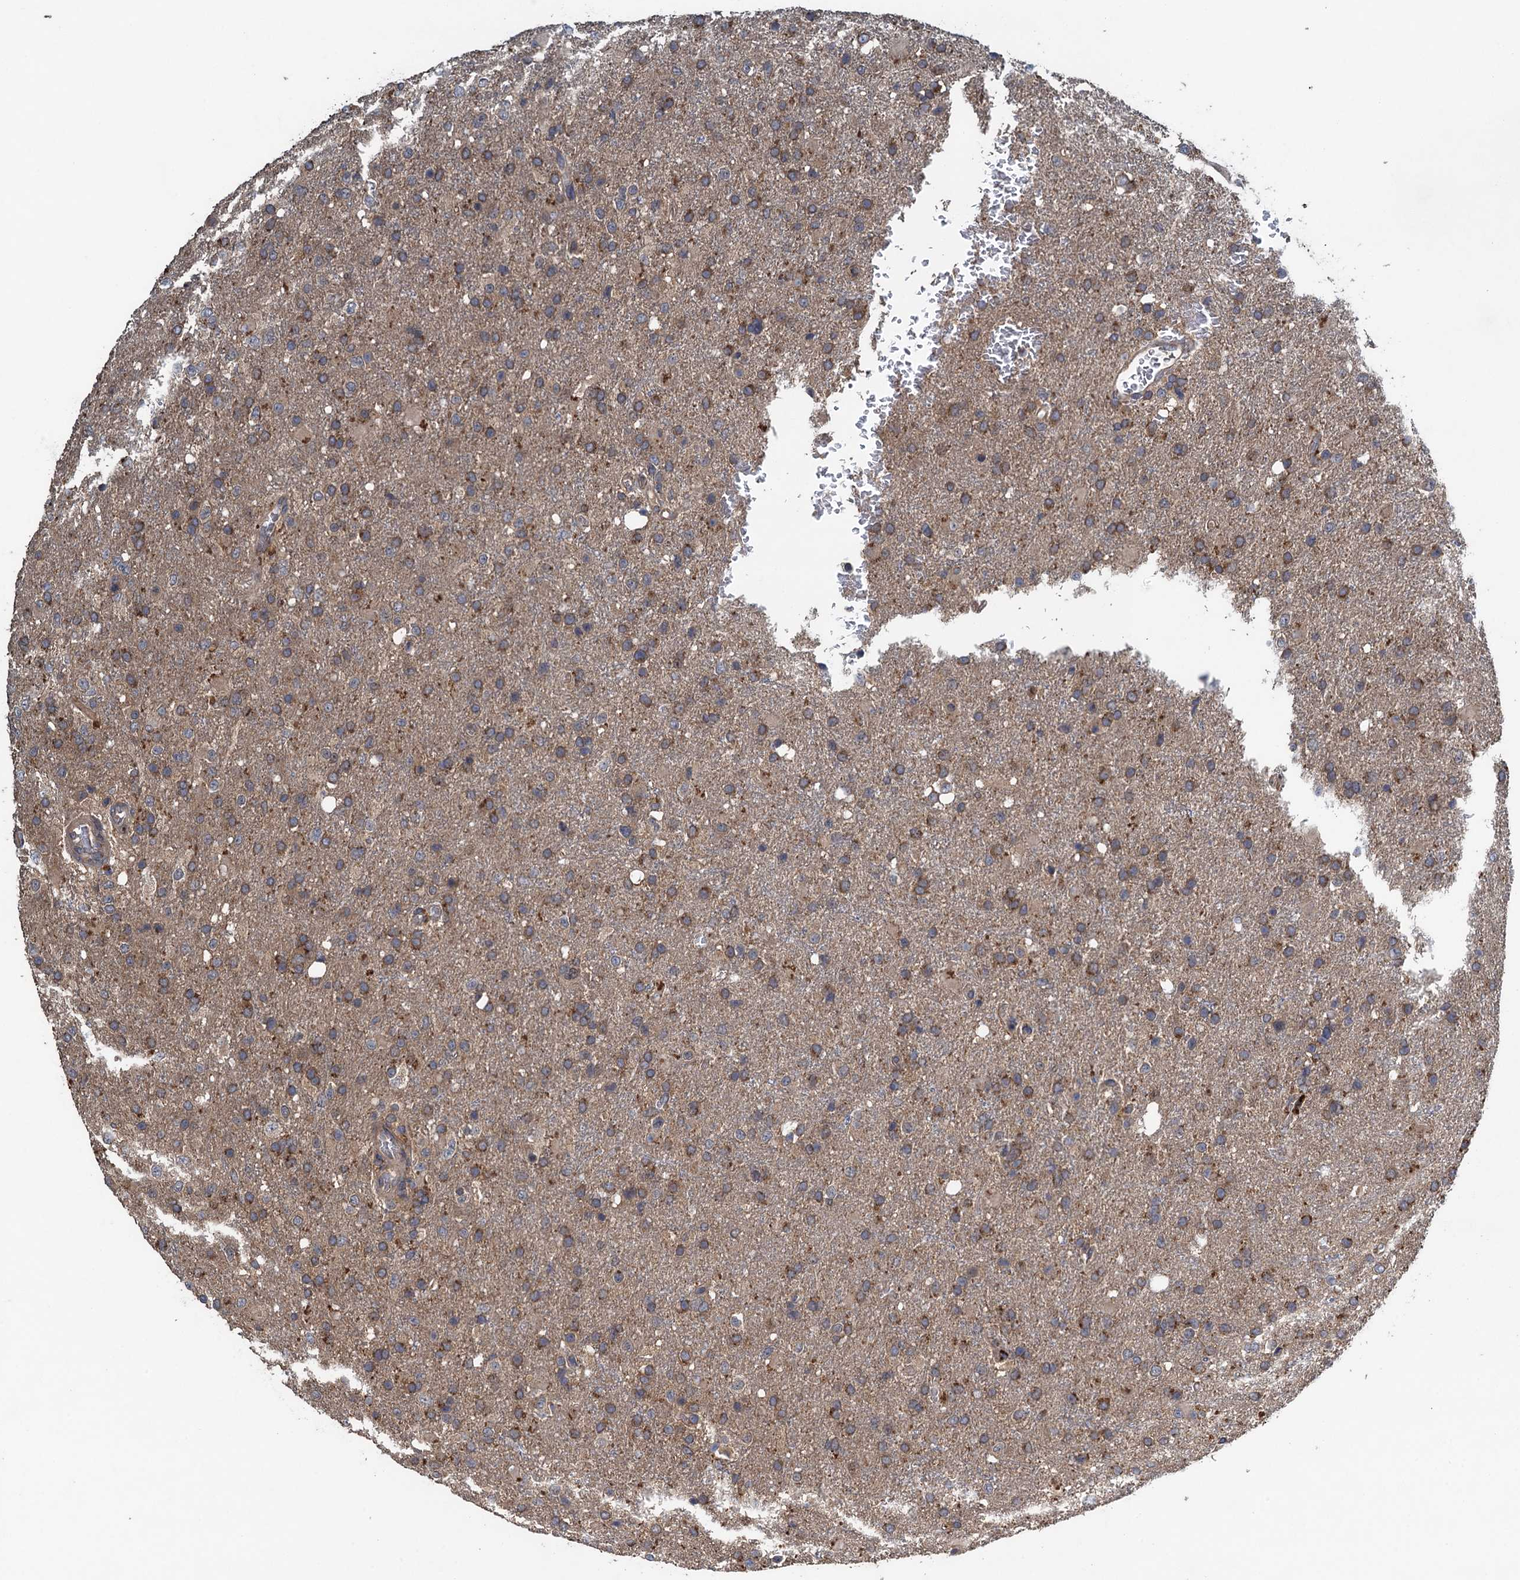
{"staining": {"intensity": "moderate", "quantity": ">75%", "location": "cytoplasmic/membranous"}, "tissue": "glioma", "cell_type": "Tumor cells", "image_type": "cancer", "snomed": [{"axis": "morphology", "description": "Glioma, malignant, High grade"}, {"axis": "topography", "description": "Brain"}], "caption": "A micrograph of malignant glioma (high-grade) stained for a protein reveals moderate cytoplasmic/membranous brown staining in tumor cells. Using DAB (3,3'-diaminobenzidine) (brown) and hematoxylin (blue) stains, captured at high magnification using brightfield microscopy.", "gene": "CNTN5", "patient": {"sex": "female", "age": 74}}